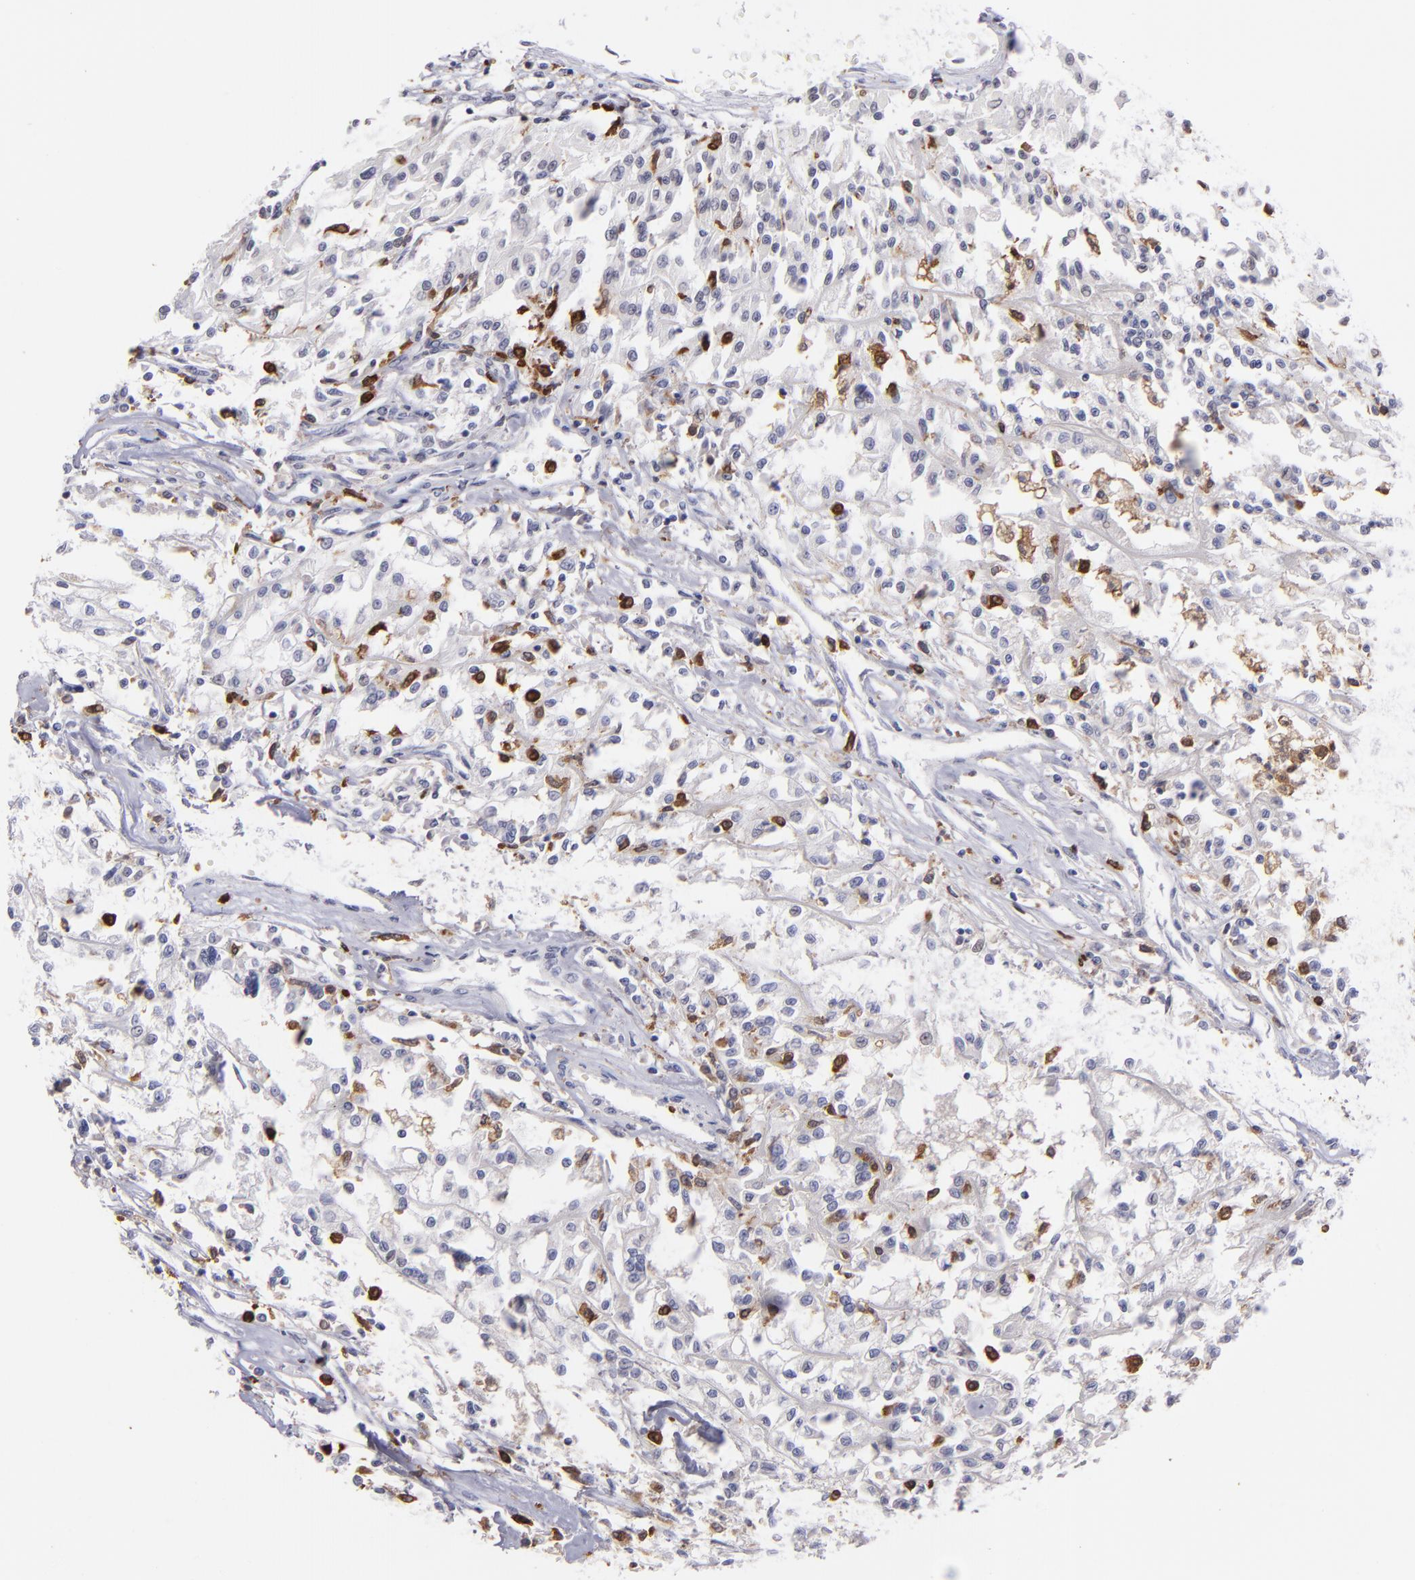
{"staining": {"intensity": "negative", "quantity": "none", "location": "none"}, "tissue": "renal cancer", "cell_type": "Tumor cells", "image_type": "cancer", "snomed": [{"axis": "morphology", "description": "Adenocarcinoma, NOS"}, {"axis": "topography", "description": "Kidney"}], "caption": "DAB (3,3'-diaminobenzidine) immunohistochemical staining of adenocarcinoma (renal) shows no significant positivity in tumor cells. (IHC, brightfield microscopy, high magnification).", "gene": "NCF2", "patient": {"sex": "male", "age": 78}}